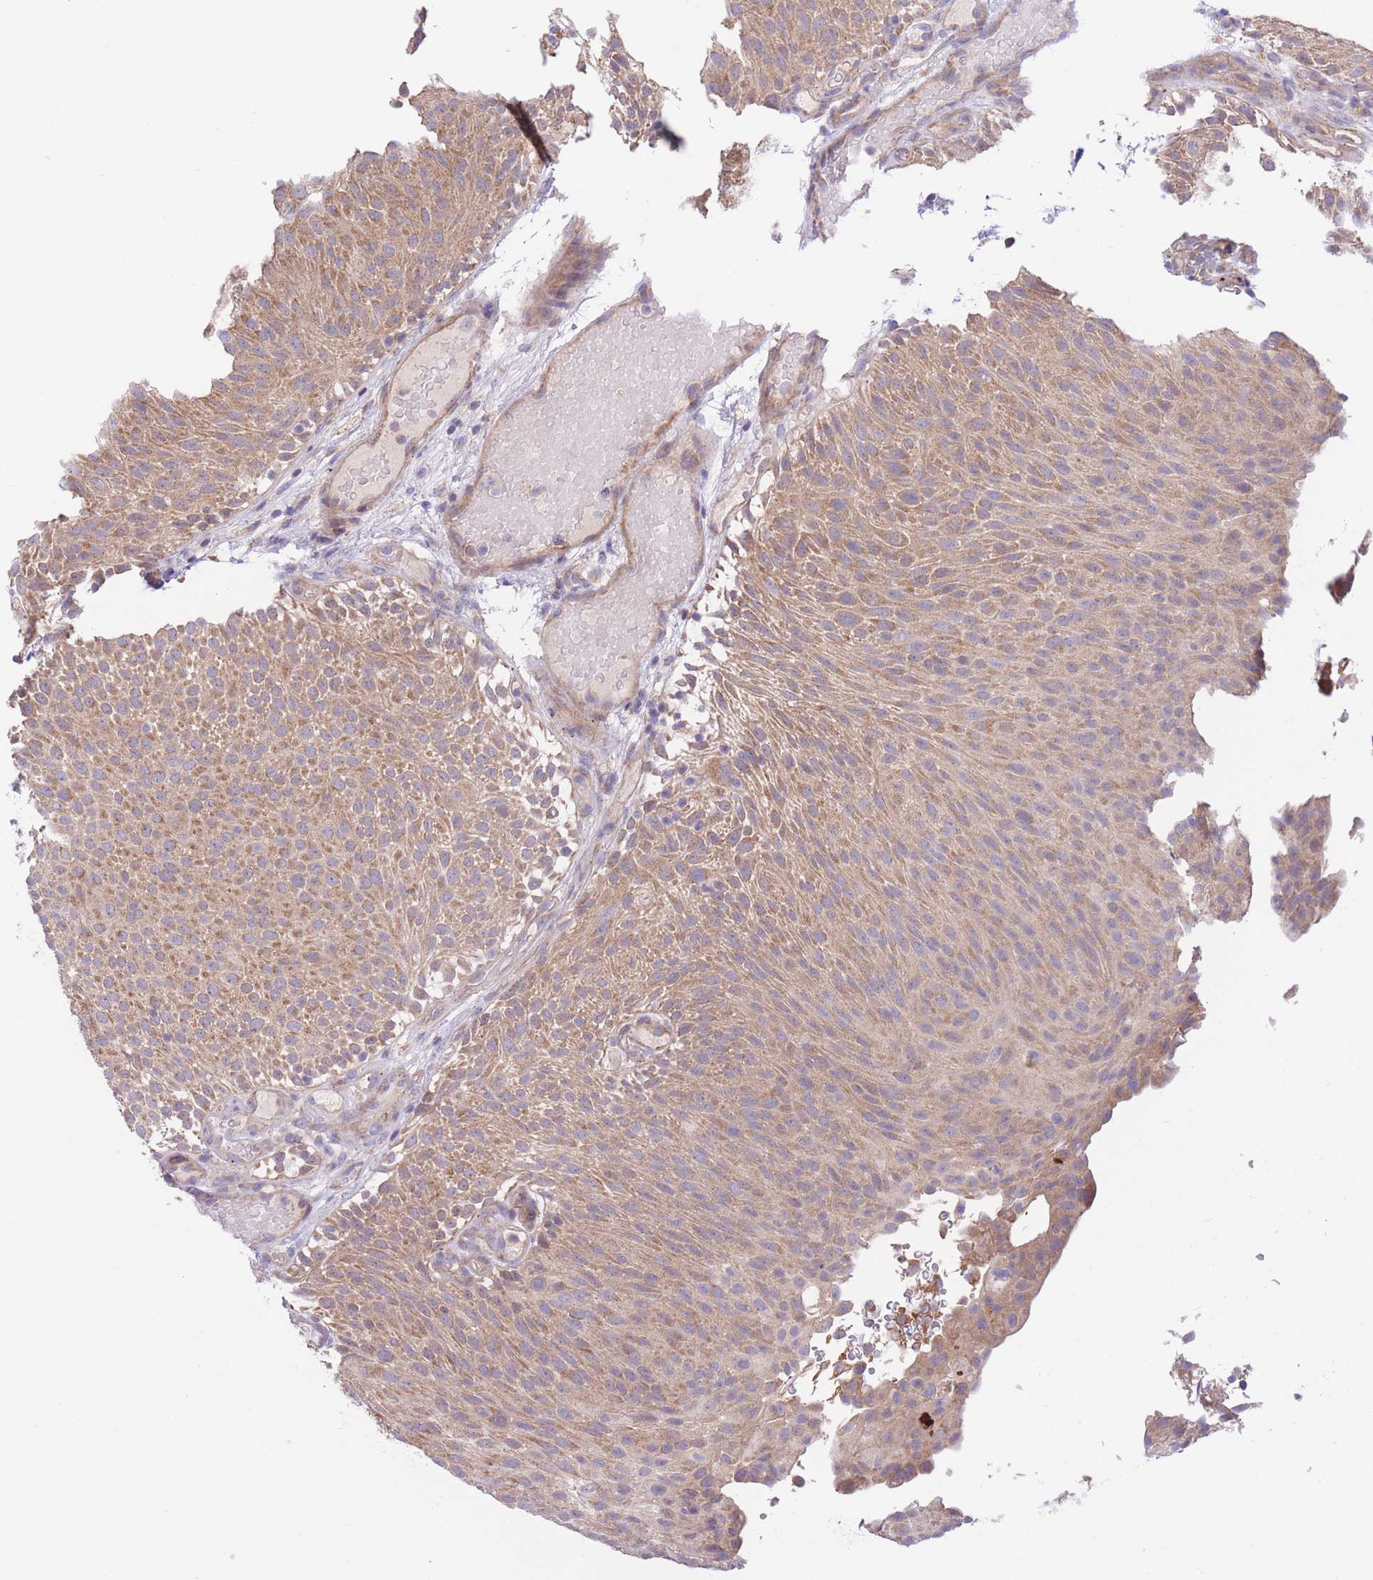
{"staining": {"intensity": "moderate", "quantity": ">75%", "location": "cytoplasmic/membranous"}, "tissue": "urothelial cancer", "cell_type": "Tumor cells", "image_type": "cancer", "snomed": [{"axis": "morphology", "description": "Urothelial carcinoma, Low grade"}, {"axis": "topography", "description": "Urinary bladder"}], "caption": "Tumor cells demonstrate medium levels of moderate cytoplasmic/membranous staining in approximately >75% of cells in human urothelial cancer. (DAB (3,3'-diaminobenzidine) IHC, brown staining for protein, blue staining for nuclei).", "gene": "ATP13A2", "patient": {"sex": "male", "age": 78}}